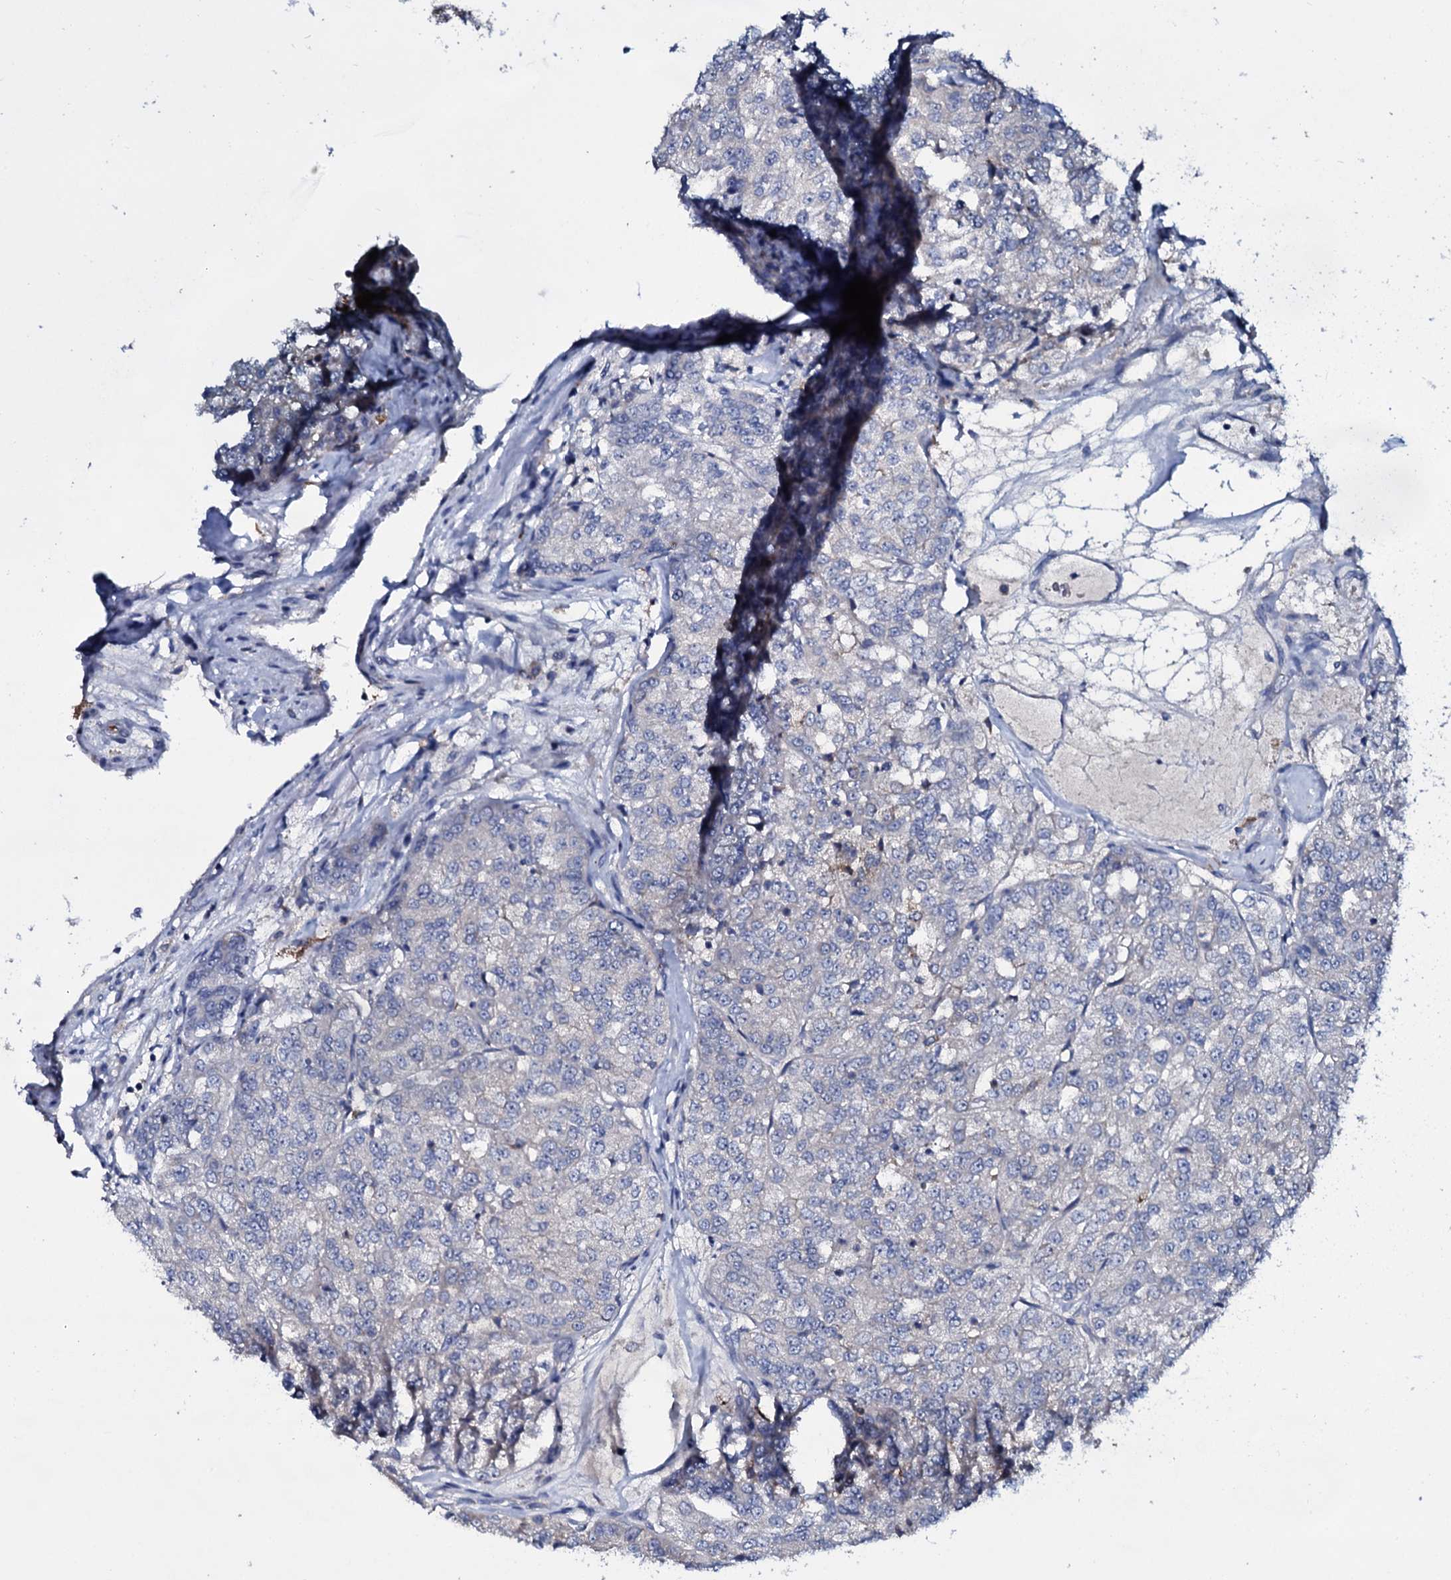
{"staining": {"intensity": "negative", "quantity": "none", "location": "none"}, "tissue": "renal cancer", "cell_type": "Tumor cells", "image_type": "cancer", "snomed": [{"axis": "morphology", "description": "Adenocarcinoma, NOS"}, {"axis": "topography", "description": "Kidney"}], "caption": "IHC histopathology image of human renal cancer stained for a protein (brown), which displays no staining in tumor cells. Nuclei are stained in blue.", "gene": "TPGS2", "patient": {"sex": "female", "age": 63}}